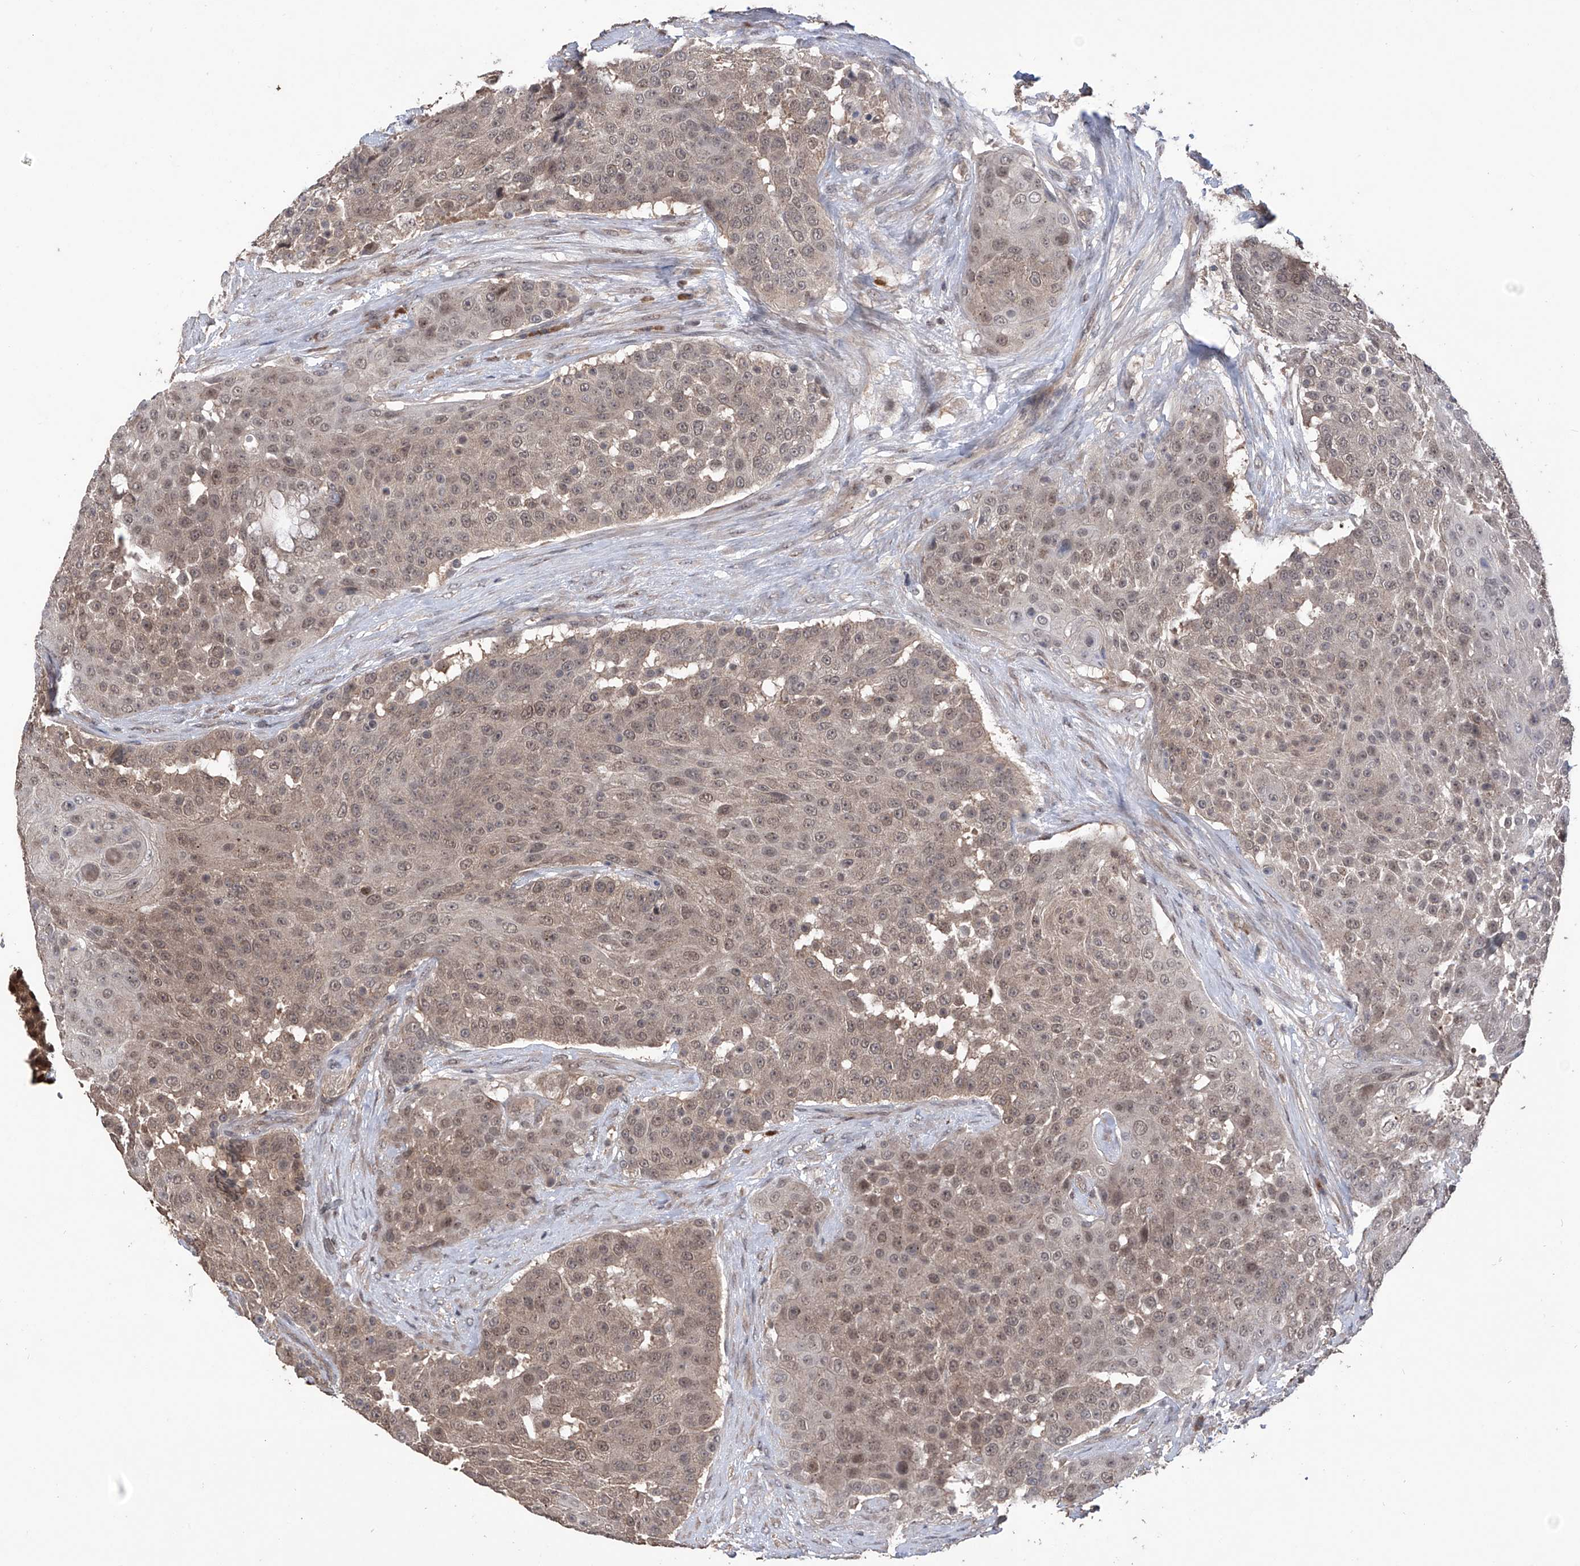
{"staining": {"intensity": "moderate", "quantity": ">75%", "location": "cytoplasmic/membranous,nuclear"}, "tissue": "urothelial cancer", "cell_type": "Tumor cells", "image_type": "cancer", "snomed": [{"axis": "morphology", "description": "Urothelial carcinoma, High grade"}, {"axis": "topography", "description": "Urinary bladder"}], "caption": "The immunohistochemical stain labels moderate cytoplasmic/membranous and nuclear staining in tumor cells of urothelial carcinoma (high-grade) tissue.", "gene": "LYSMD4", "patient": {"sex": "female", "age": 63}}